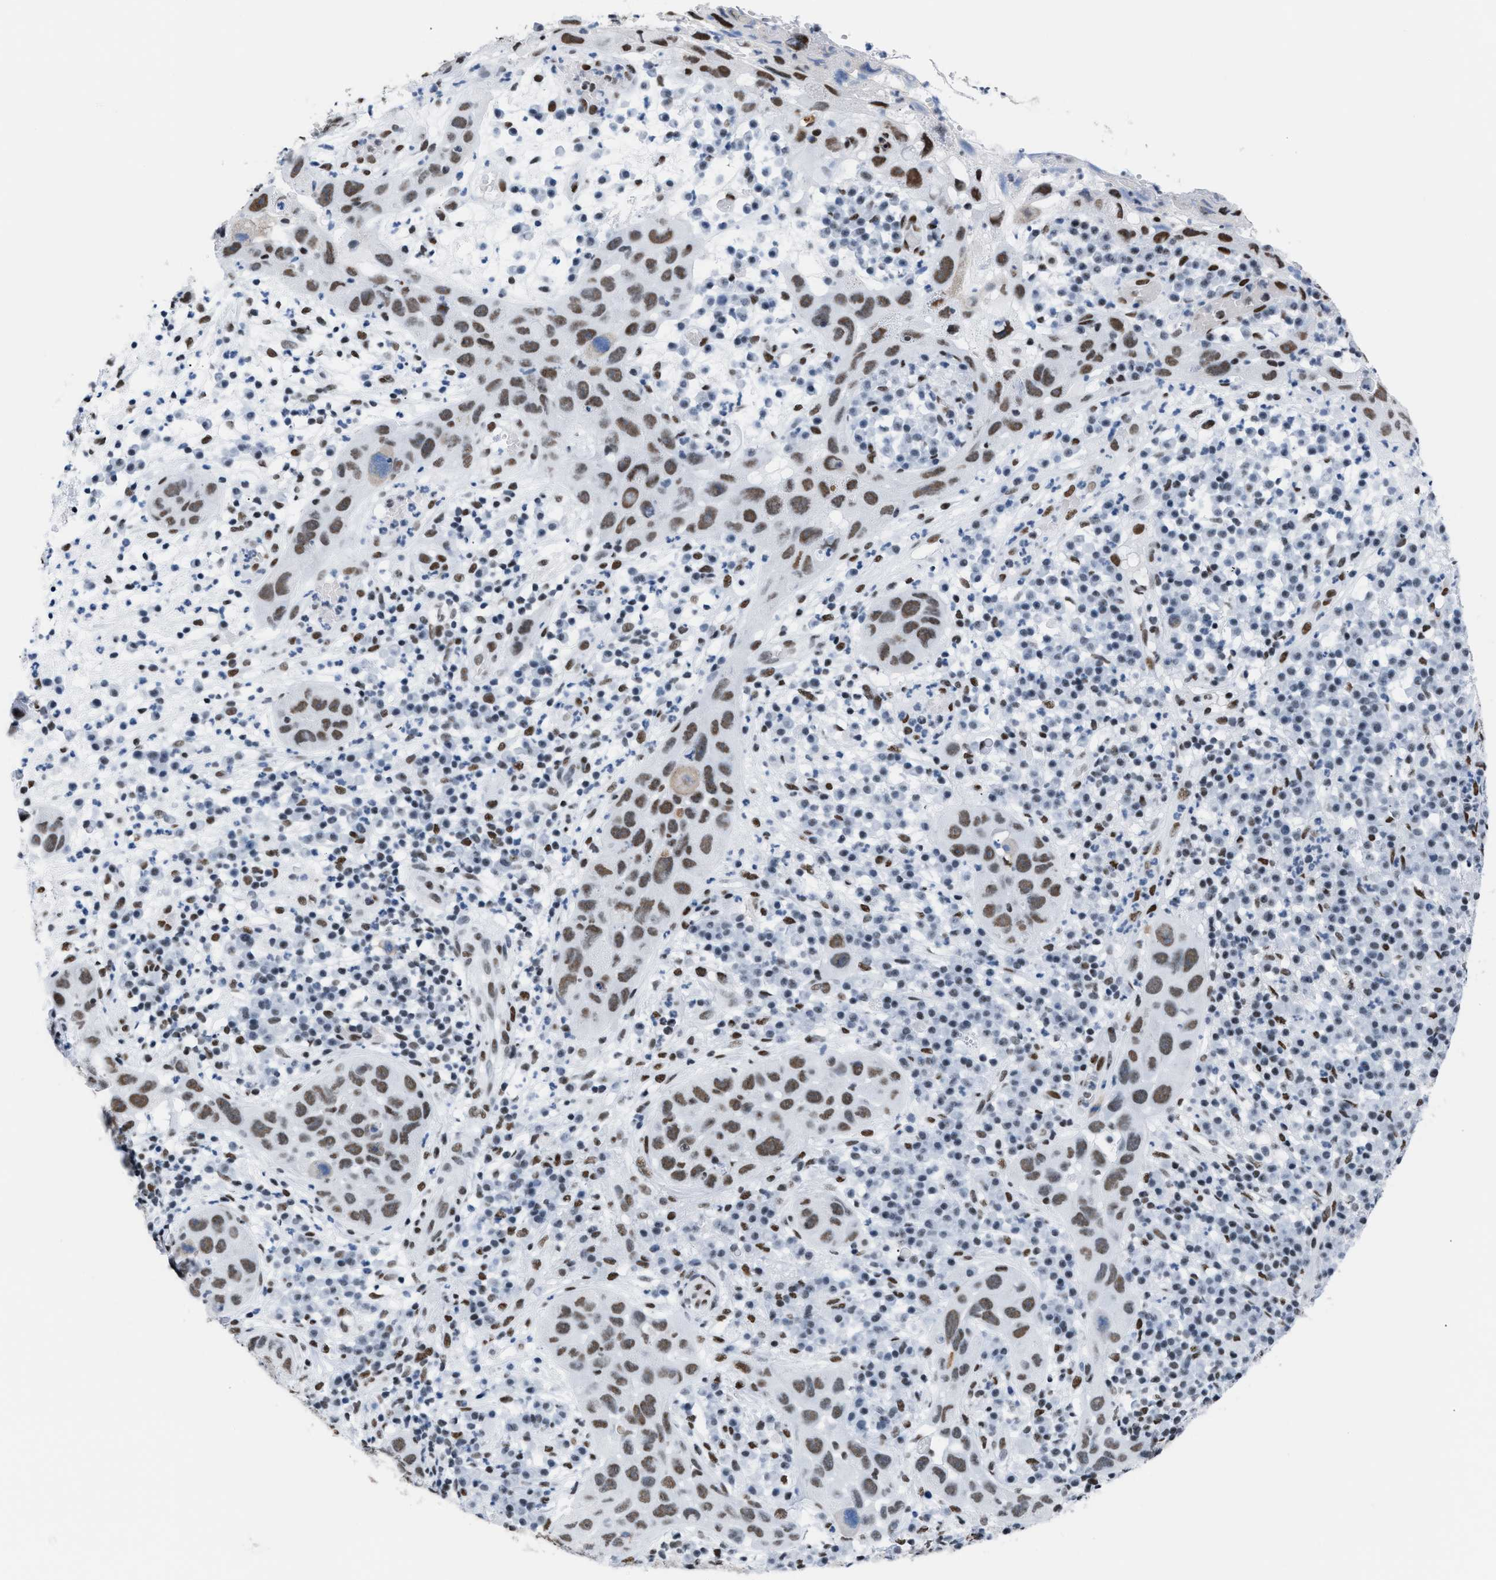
{"staining": {"intensity": "strong", "quantity": "25%-75%", "location": "nuclear"}, "tissue": "skin cancer", "cell_type": "Tumor cells", "image_type": "cancer", "snomed": [{"axis": "morphology", "description": "Squamous cell carcinoma in situ, NOS"}, {"axis": "morphology", "description": "Squamous cell carcinoma, NOS"}, {"axis": "topography", "description": "Skin"}], "caption": "Strong nuclear positivity is present in about 25%-75% of tumor cells in squamous cell carcinoma in situ (skin).", "gene": "CCAR2", "patient": {"sex": "male", "age": 93}}